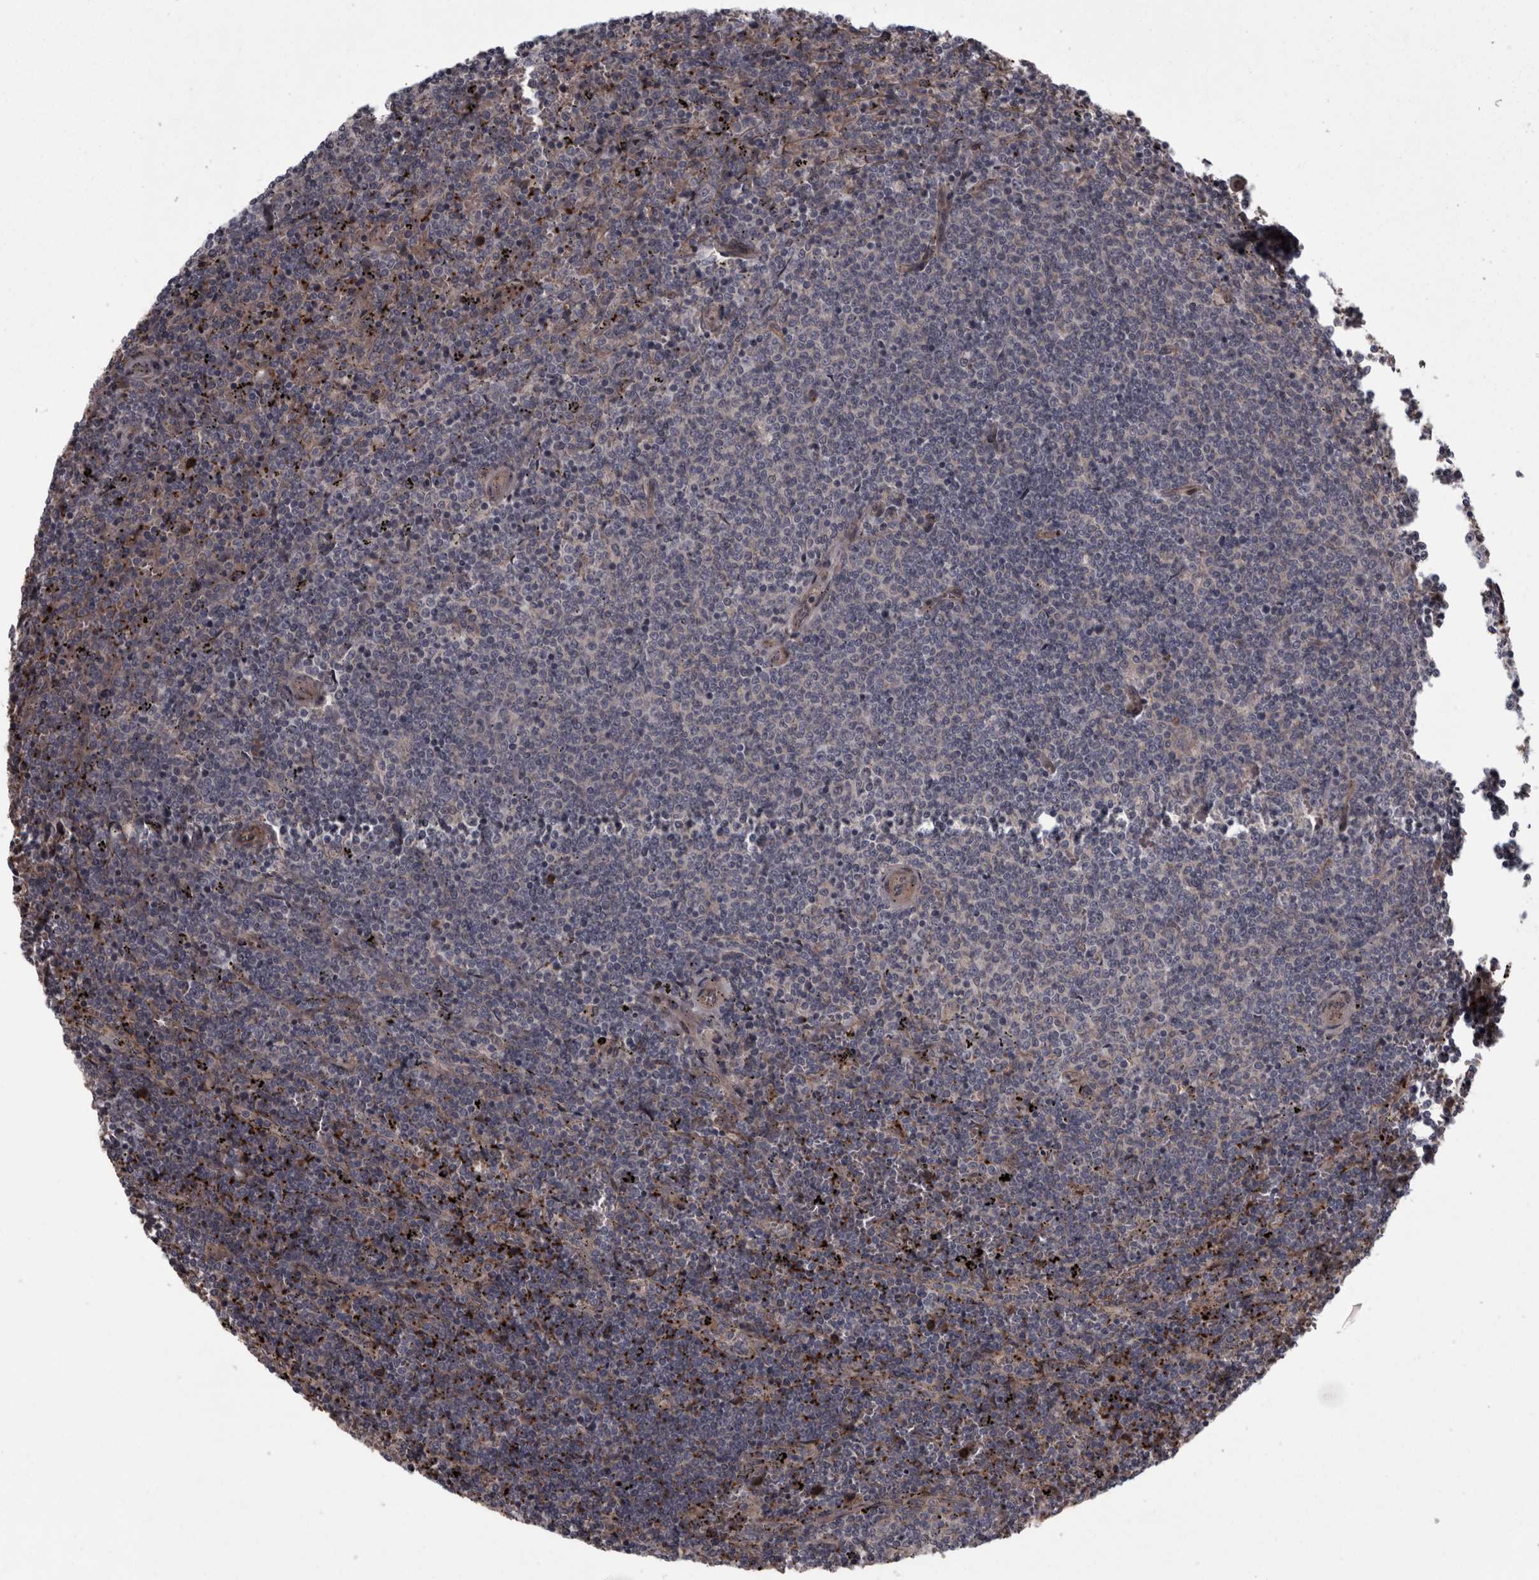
{"staining": {"intensity": "negative", "quantity": "none", "location": "none"}, "tissue": "lymphoma", "cell_type": "Tumor cells", "image_type": "cancer", "snomed": [{"axis": "morphology", "description": "Malignant lymphoma, non-Hodgkin's type, Low grade"}, {"axis": "topography", "description": "Spleen"}], "caption": "This is a histopathology image of immunohistochemistry staining of lymphoma, which shows no expression in tumor cells.", "gene": "RSU1", "patient": {"sex": "female", "age": 50}}